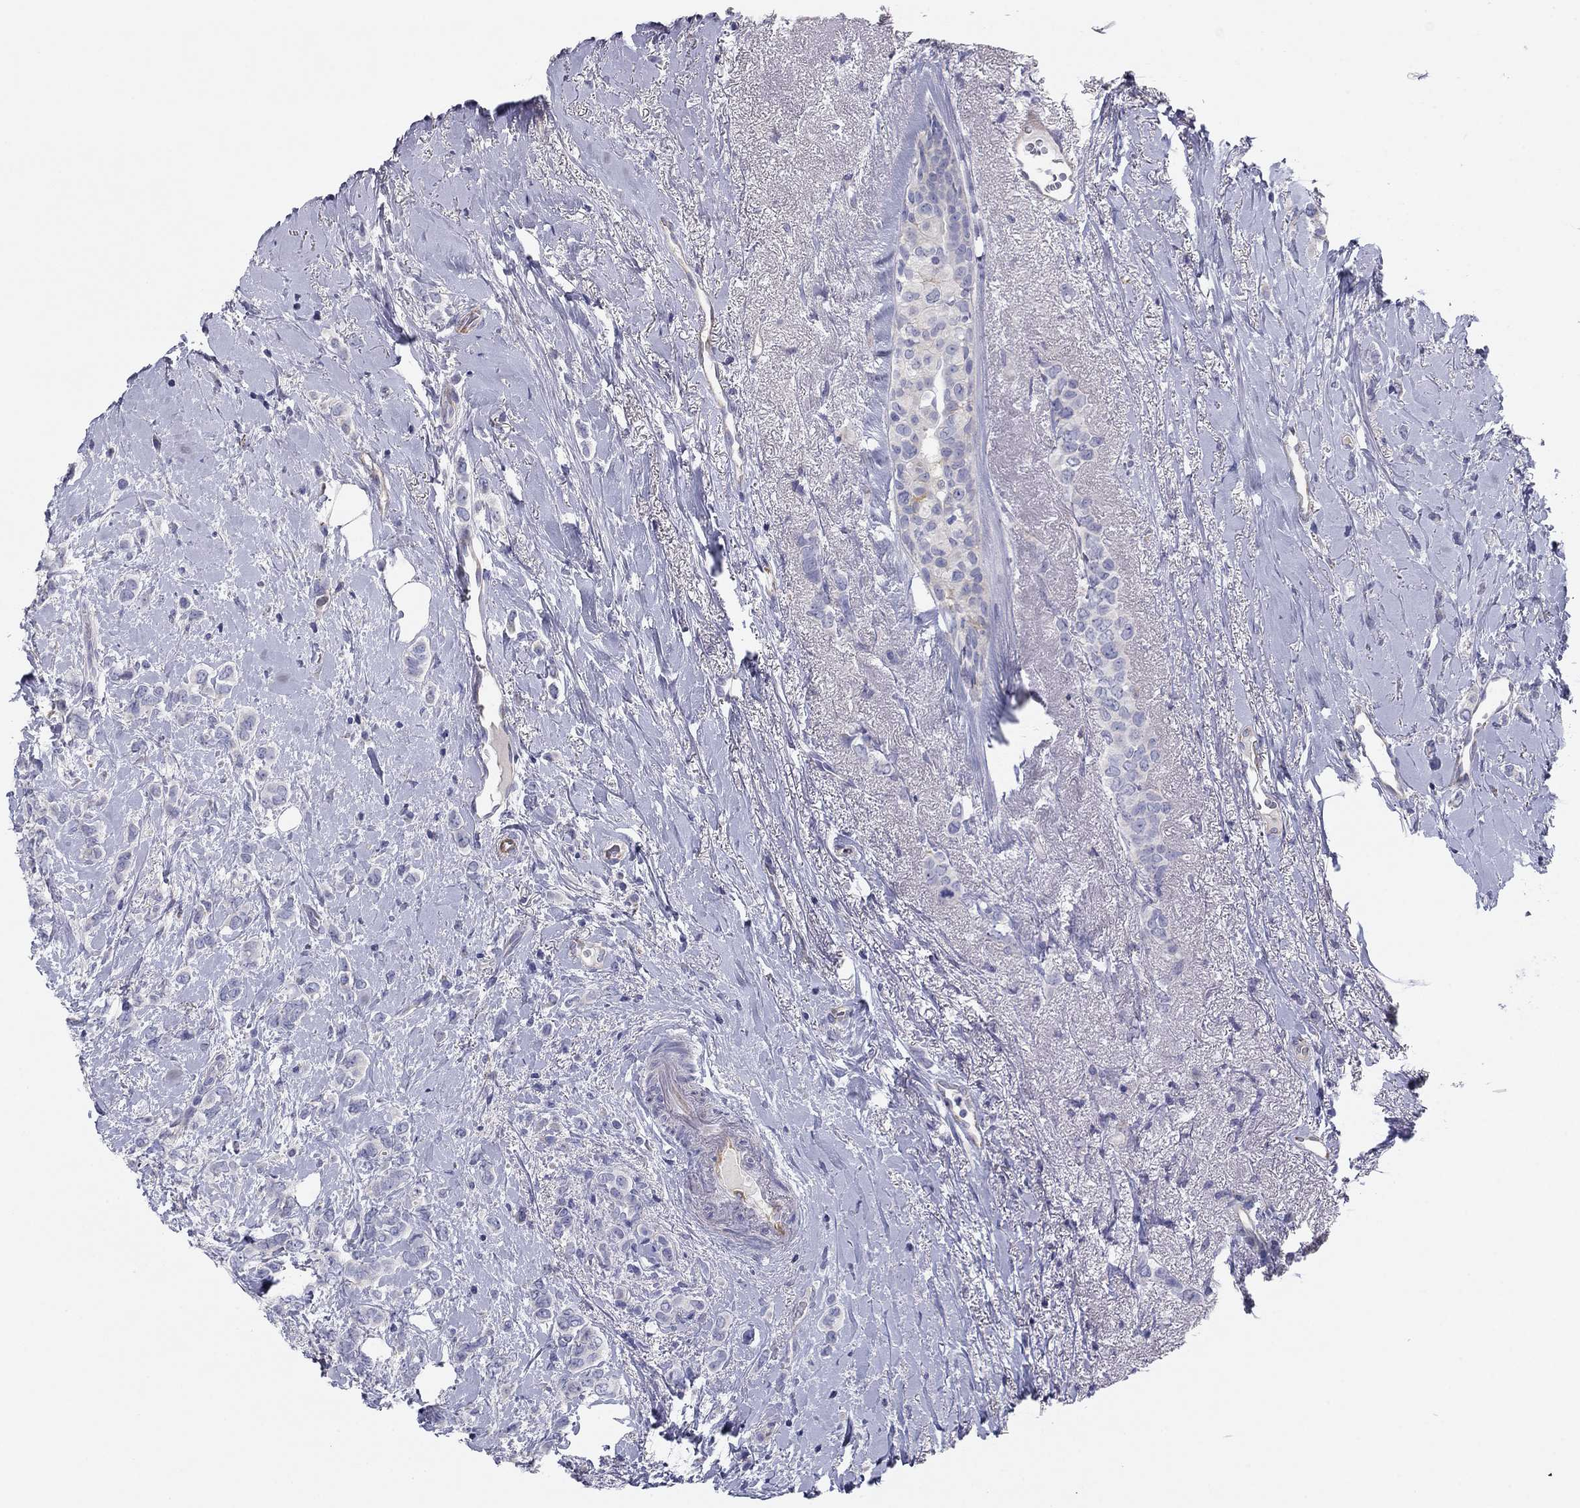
{"staining": {"intensity": "negative", "quantity": "none", "location": "none"}, "tissue": "breast cancer", "cell_type": "Tumor cells", "image_type": "cancer", "snomed": [{"axis": "morphology", "description": "Lobular carcinoma"}, {"axis": "topography", "description": "Breast"}], "caption": "Immunohistochemical staining of breast lobular carcinoma demonstrates no significant positivity in tumor cells. The staining was performed using DAB to visualize the protein expression in brown, while the nuclei were stained in blue with hematoxylin (Magnification: 20x).", "gene": "SEPTIN3", "patient": {"sex": "female", "age": 66}}